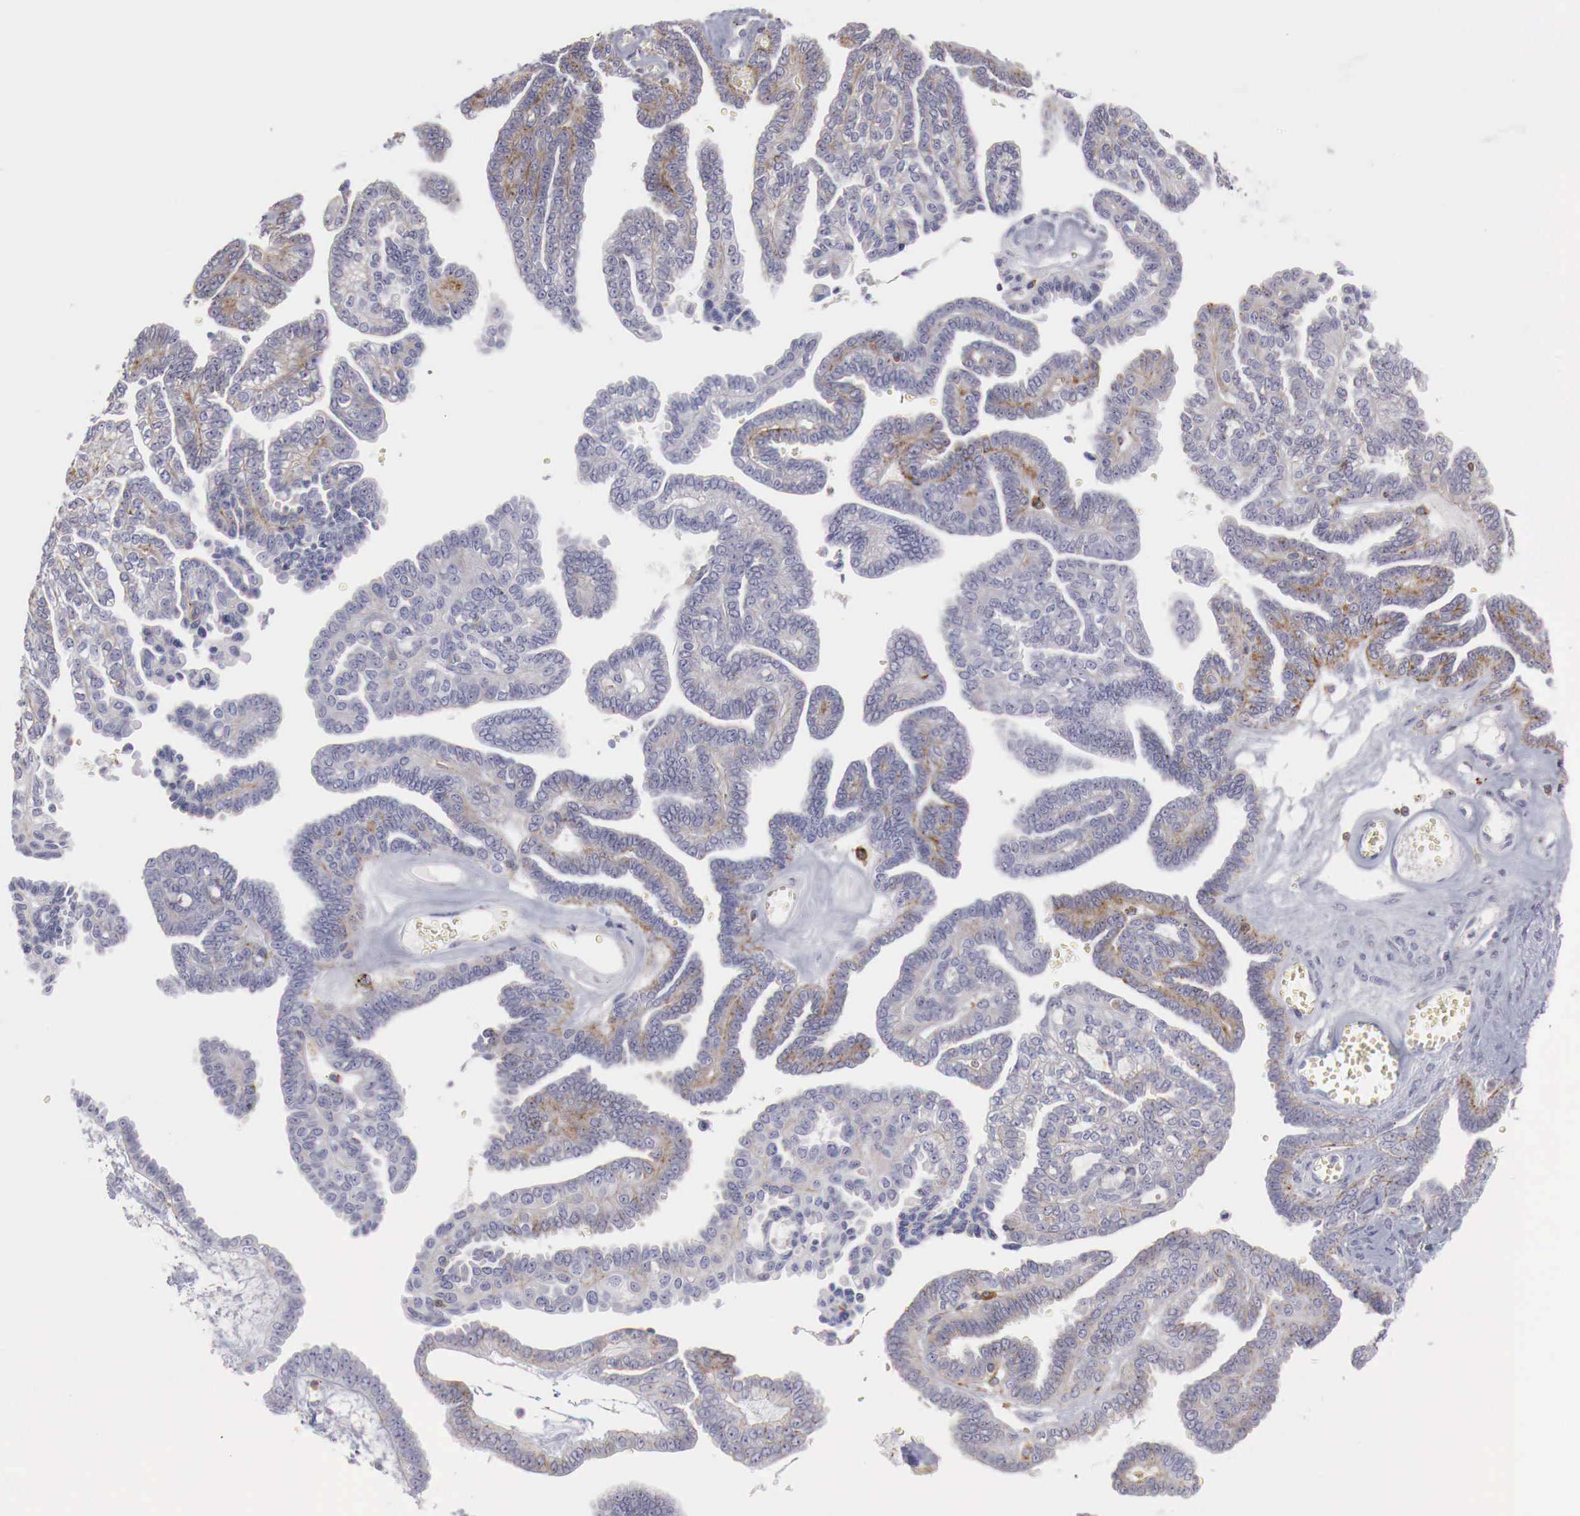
{"staining": {"intensity": "moderate", "quantity": "25%-75%", "location": "cytoplasmic/membranous"}, "tissue": "ovarian cancer", "cell_type": "Tumor cells", "image_type": "cancer", "snomed": [{"axis": "morphology", "description": "Cystadenocarcinoma, serous, NOS"}, {"axis": "topography", "description": "Ovary"}], "caption": "Brown immunohistochemical staining in human ovarian serous cystadenocarcinoma reveals moderate cytoplasmic/membranous expression in approximately 25%-75% of tumor cells. (brown staining indicates protein expression, while blue staining denotes nuclei).", "gene": "GLA", "patient": {"sex": "female", "age": 71}}